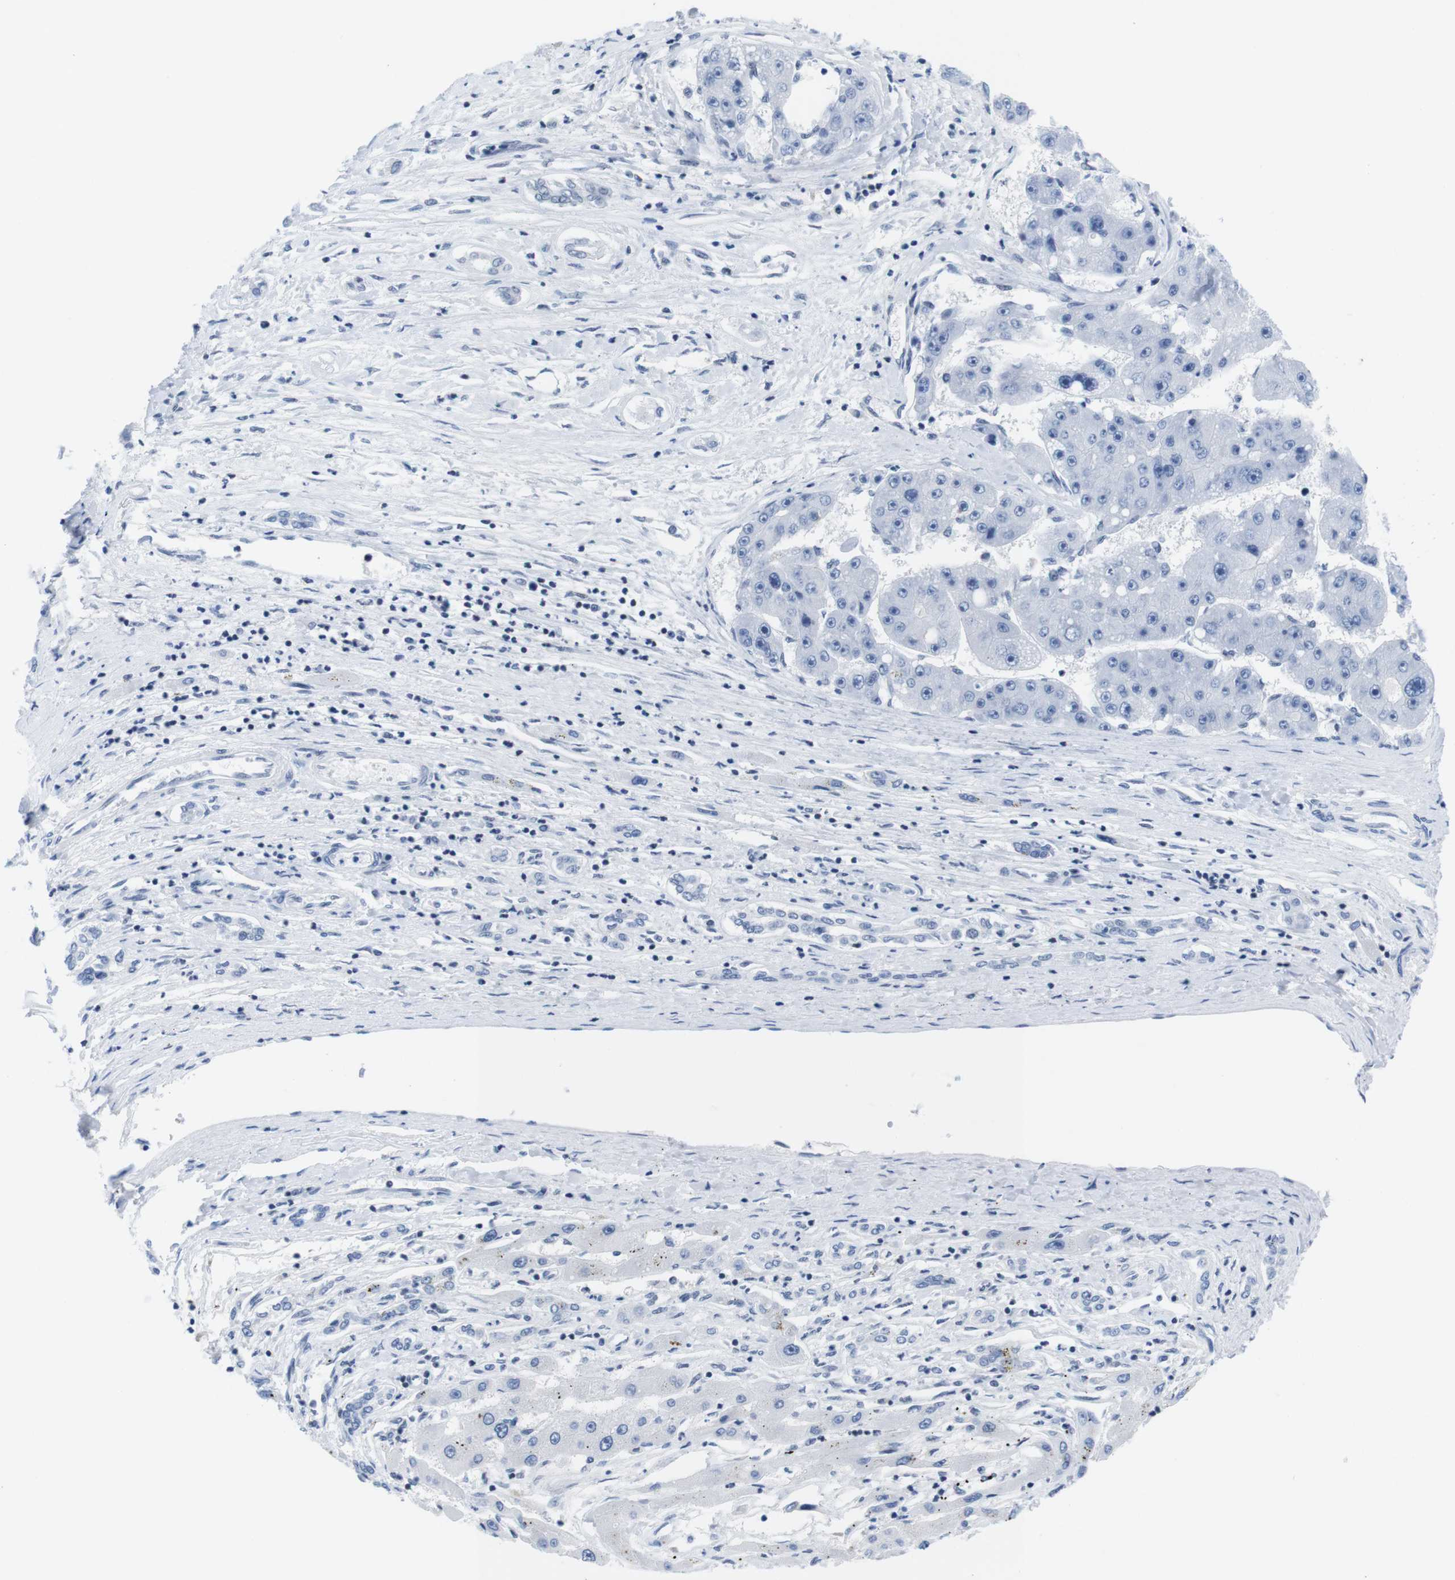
{"staining": {"intensity": "negative", "quantity": "none", "location": "none"}, "tissue": "liver cancer", "cell_type": "Tumor cells", "image_type": "cancer", "snomed": [{"axis": "morphology", "description": "Carcinoma, Hepatocellular, NOS"}, {"axis": "topography", "description": "Liver"}], "caption": "Tumor cells show no significant protein positivity in liver cancer (hepatocellular carcinoma). (Stains: DAB IHC with hematoxylin counter stain, Microscopy: brightfield microscopy at high magnification).", "gene": "IFI16", "patient": {"sex": "female", "age": 61}}